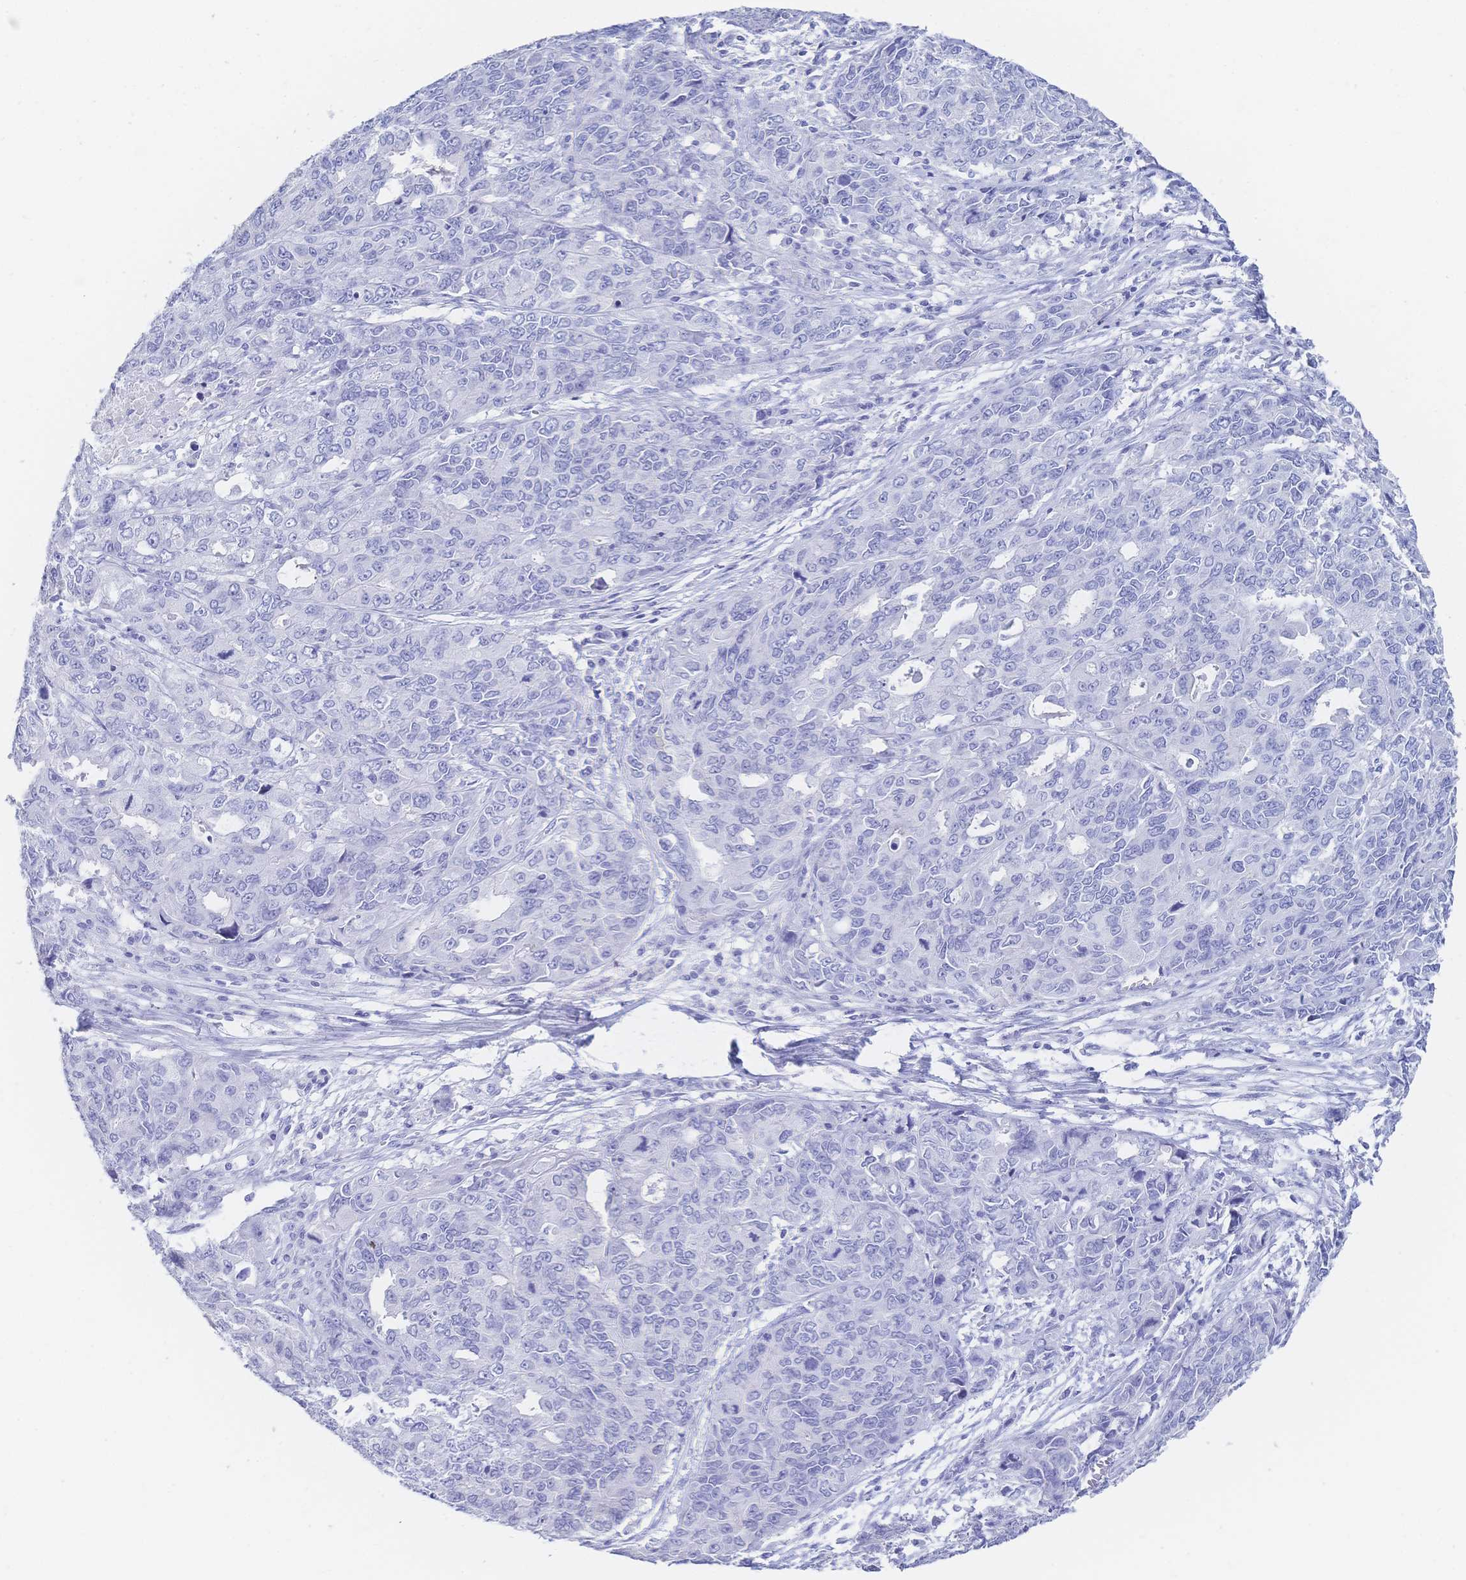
{"staining": {"intensity": "negative", "quantity": "none", "location": "none"}, "tissue": "endometrial cancer", "cell_type": "Tumor cells", "image_type": "cancer", "snomed": [{"axis": "morphology", "description": "Adenocarcinoma, NOS"}, {"axis": "topography", "description": "Uterus"}], "caption": "Adenocarcinoma (endometrial) was stained to show a protein in brown. There is no significant staining in tumor cells.", "gene": "MEP1B", "patient": {"sex": "female", "age": 79}}